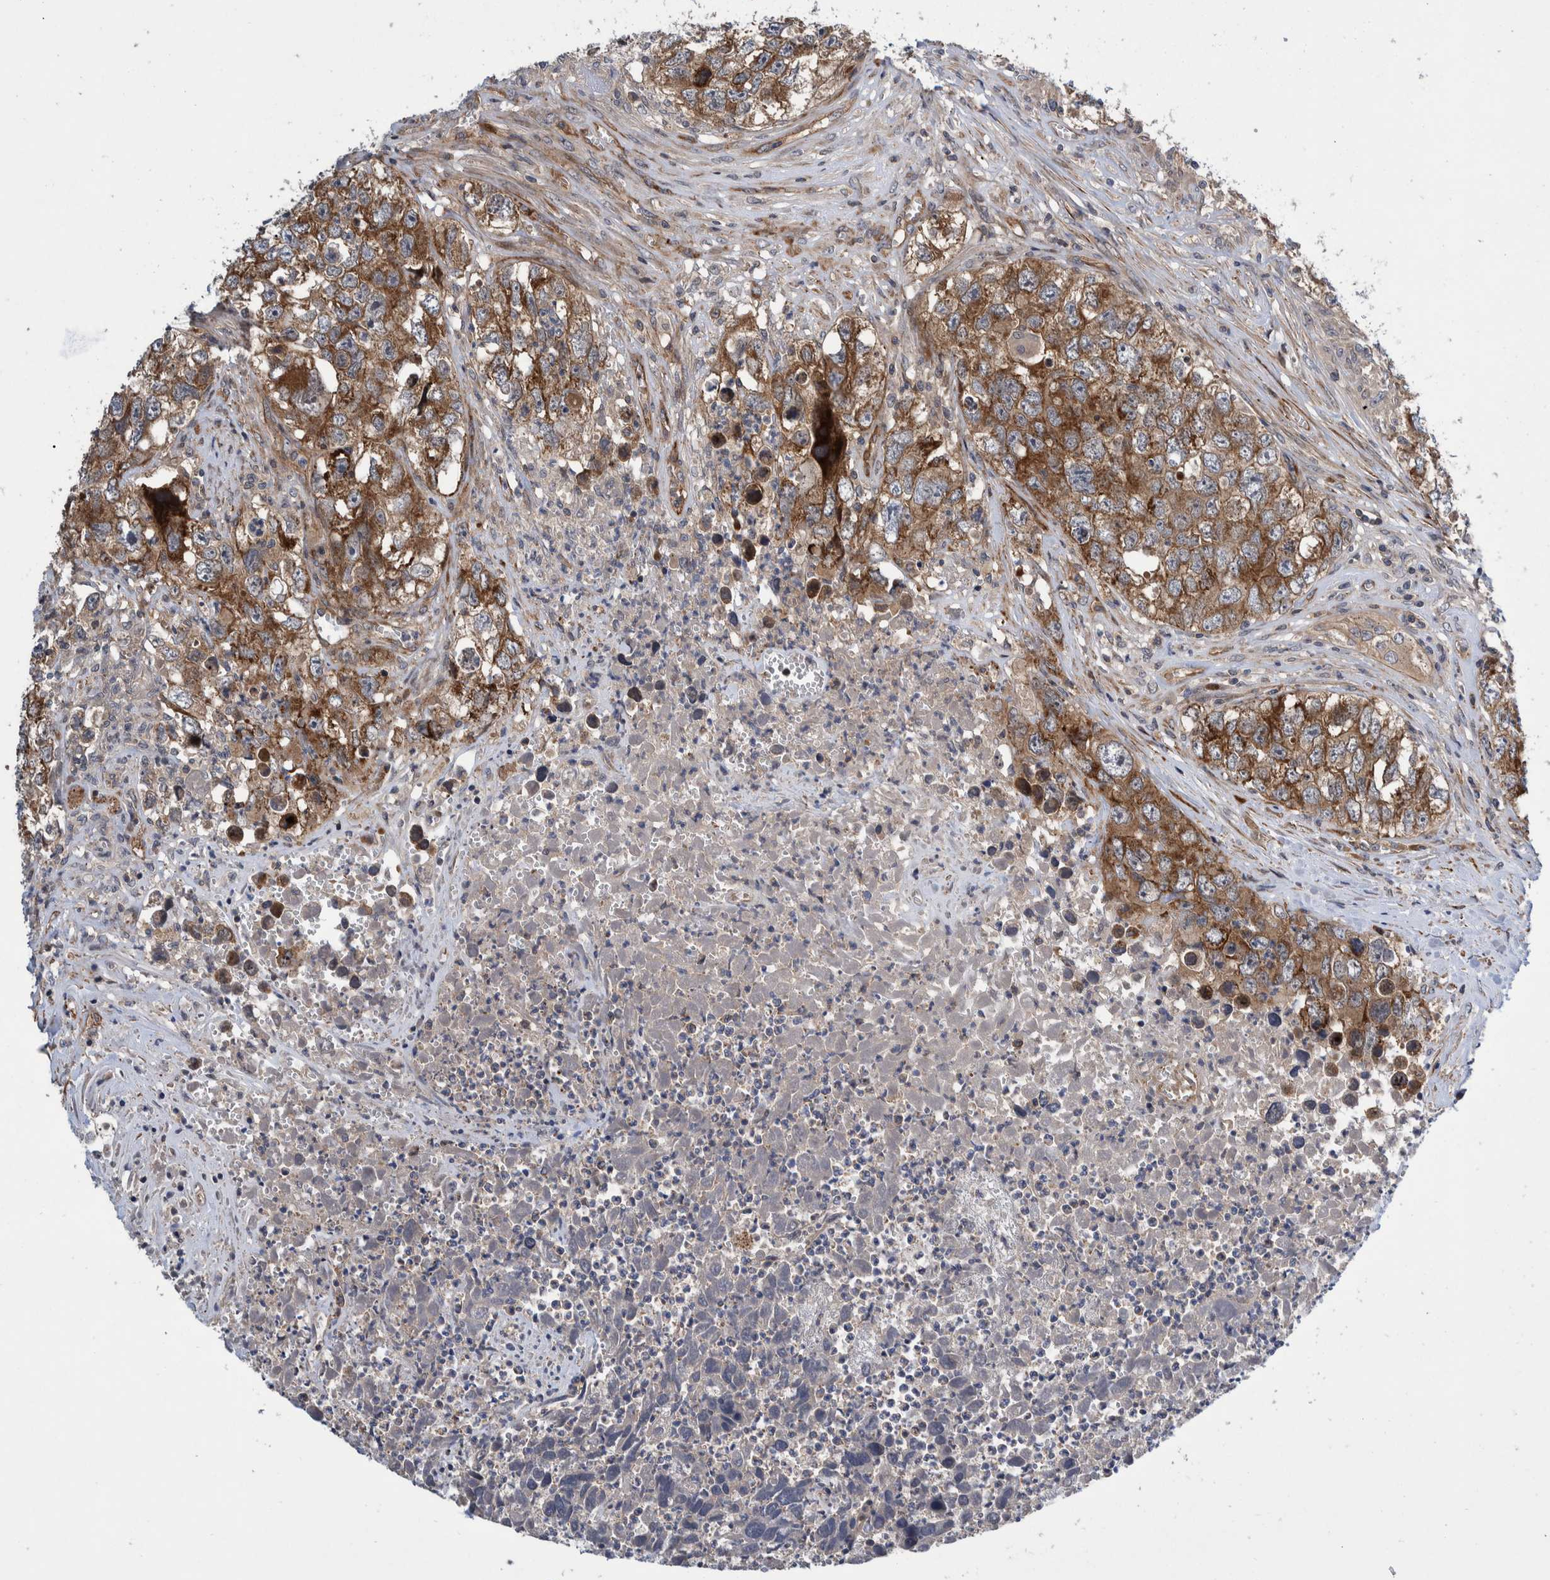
{"staining": {"intensity": "strong", "quantity": ">75%", "location": "cytoplasmic/membranous"}, "tissue": "testis cancer", "cell_type": "Tumor cells", "image_type": "cancer", "snomed": [{"axis": "morphology", "description": "Seminoma, NOS"}, {"axis": "morphology", "description": "Carcinoma, Embryonal, NOS"}, {"axis": "topography", "description": "Testis"}], "caption": "Seminoma (testis) was stained to show a protein in brown. There is high levels of strong cytoplasmic/membranous staining in about >75% of tumor cells. (Stains: DAB in brown, nuclei in blue, Microscopy: brightfield microscopy at high magnification).", "gene": "GRPEL2", "patient": {"sex": "male", "age": 43}}